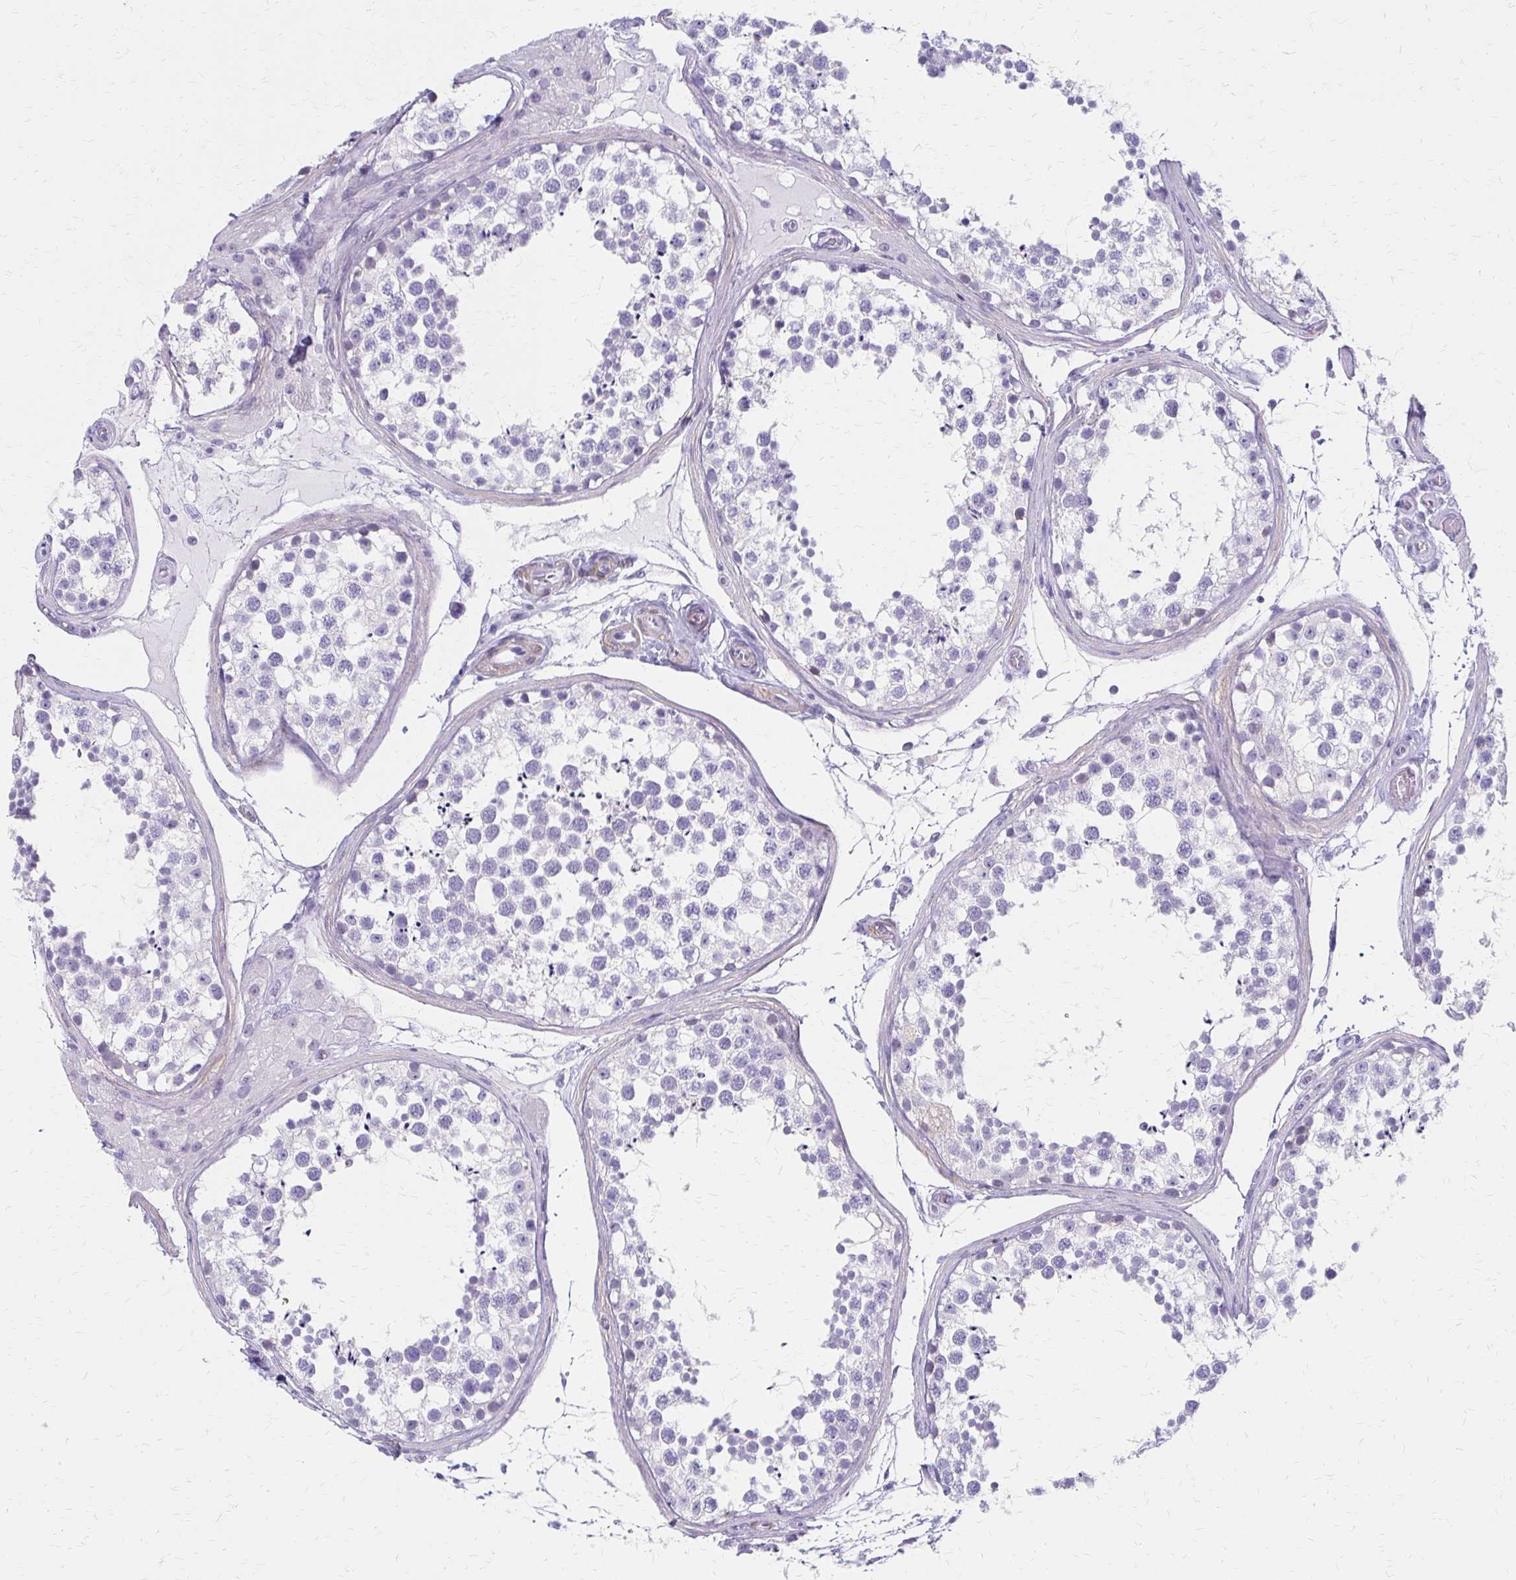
{"staining": {"intensity": "negative", "quantity": "none", "location": "none"}, "tissue": "testis", "cell_type": "Cells in seminiferous ducts", "image_type": "normal", "snomed": [{"axis": "morphology", "description": "Normal tissue, NOS"}, {"axis": "morphology", "description": "Seminoma, NOS"}, {"axis": "topography", "description": "Testis"}], "caption": "Protein analysis of unremarkable testis displays no significant positivity in cells in seminiferous ducts.", "gene": "IVL", "patient": {"sex": "male", "age": 65}}